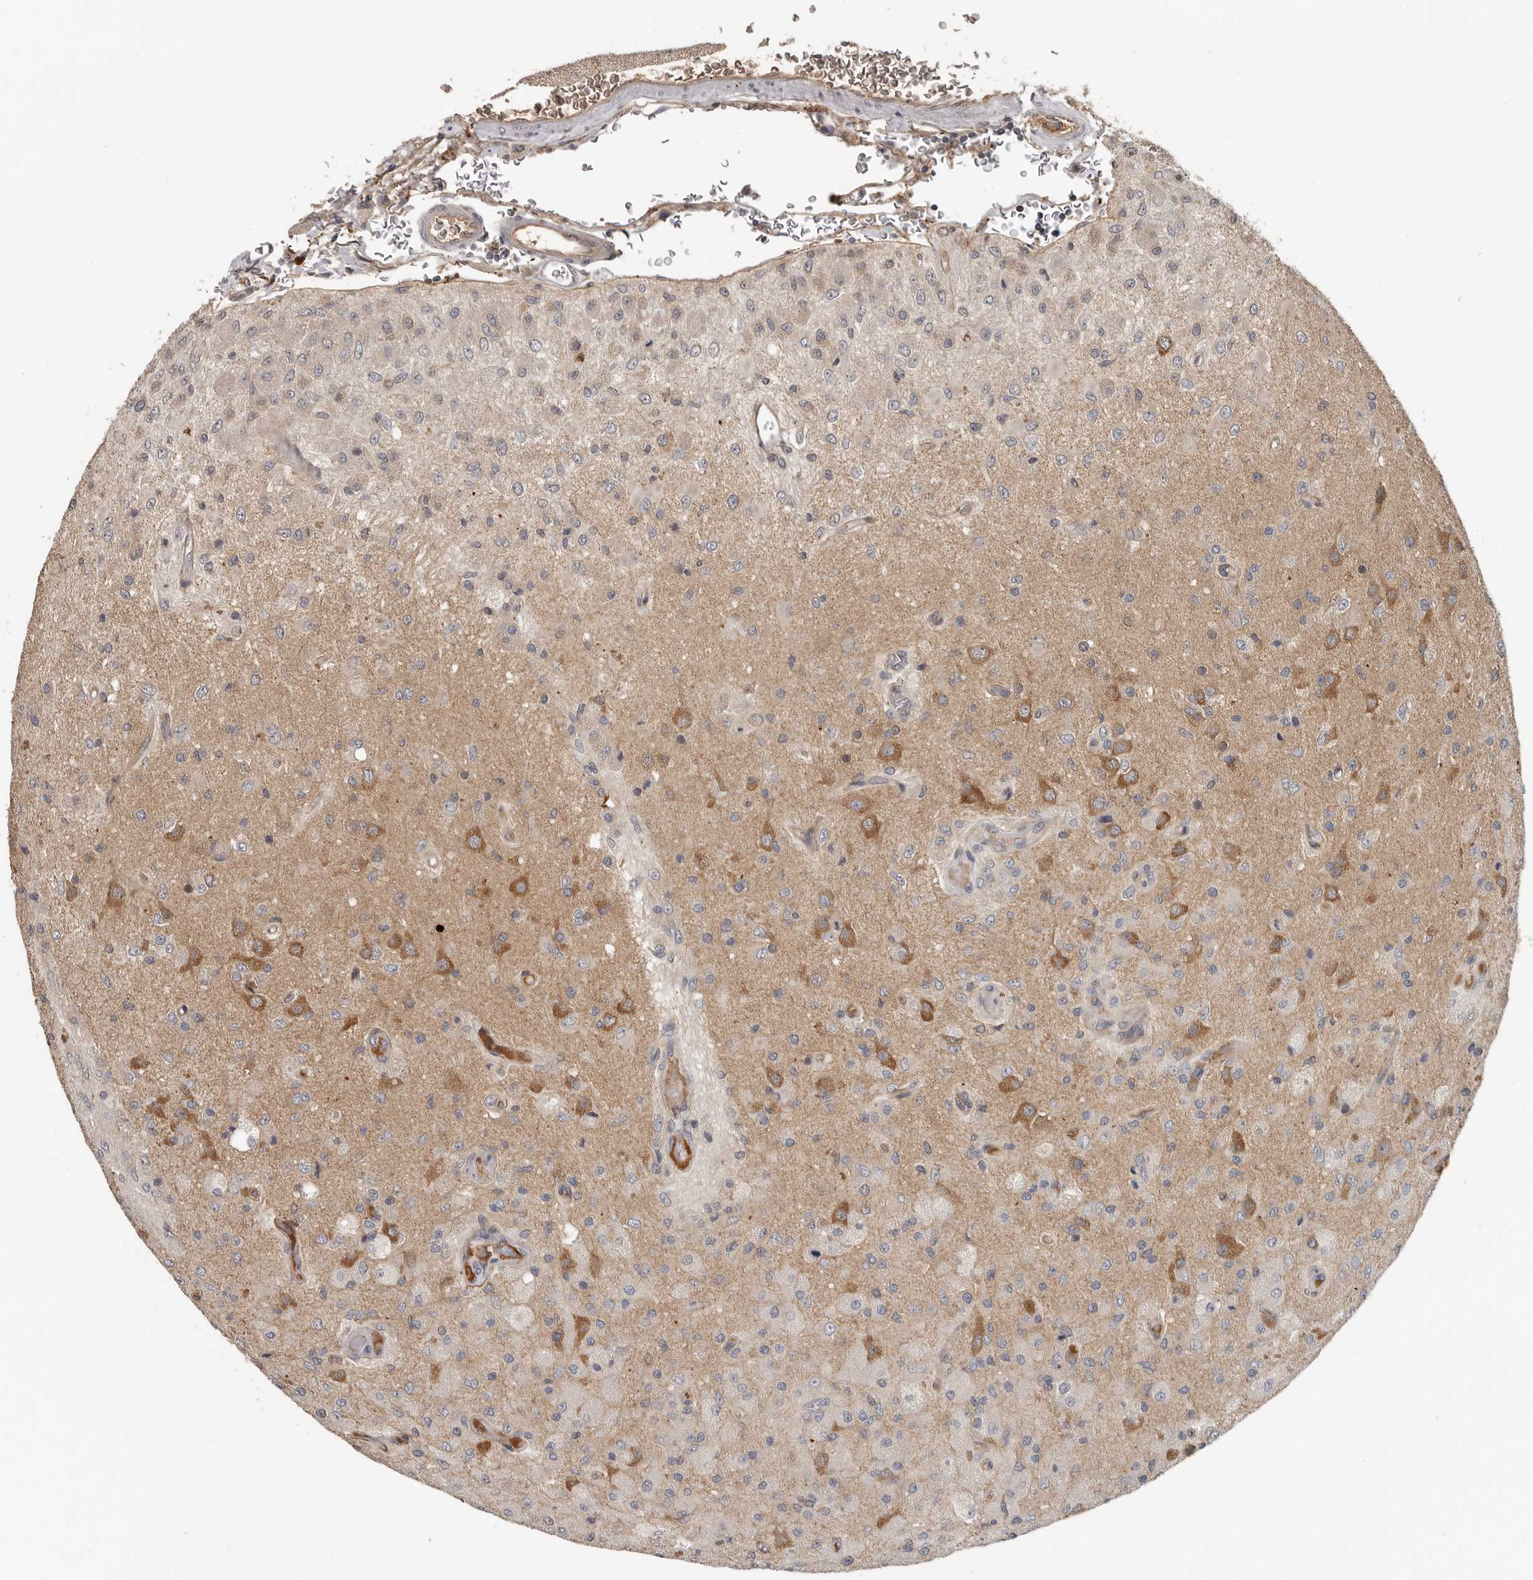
{"staining": {"intensity": "negative", "quantity": "none", "location": "none"}, "tissue": "glioma", "cell_type": "Tumor cells", "image_type": "cancer", "snomed": [{"axis": "morphology", "description": "Normal tissue, NOS"}, {"axis": "morphology", "description": "Glioma, malignant, High grade"}, {"axis": "topography", "description": "Cerebral cortex"}], "caption": "Photomicrograph shows no significant protein staining in tumor cells of malignant glioma (high-grade).", "gene": "LRGUK", "patient": {"sex": "male", "age": 77}}